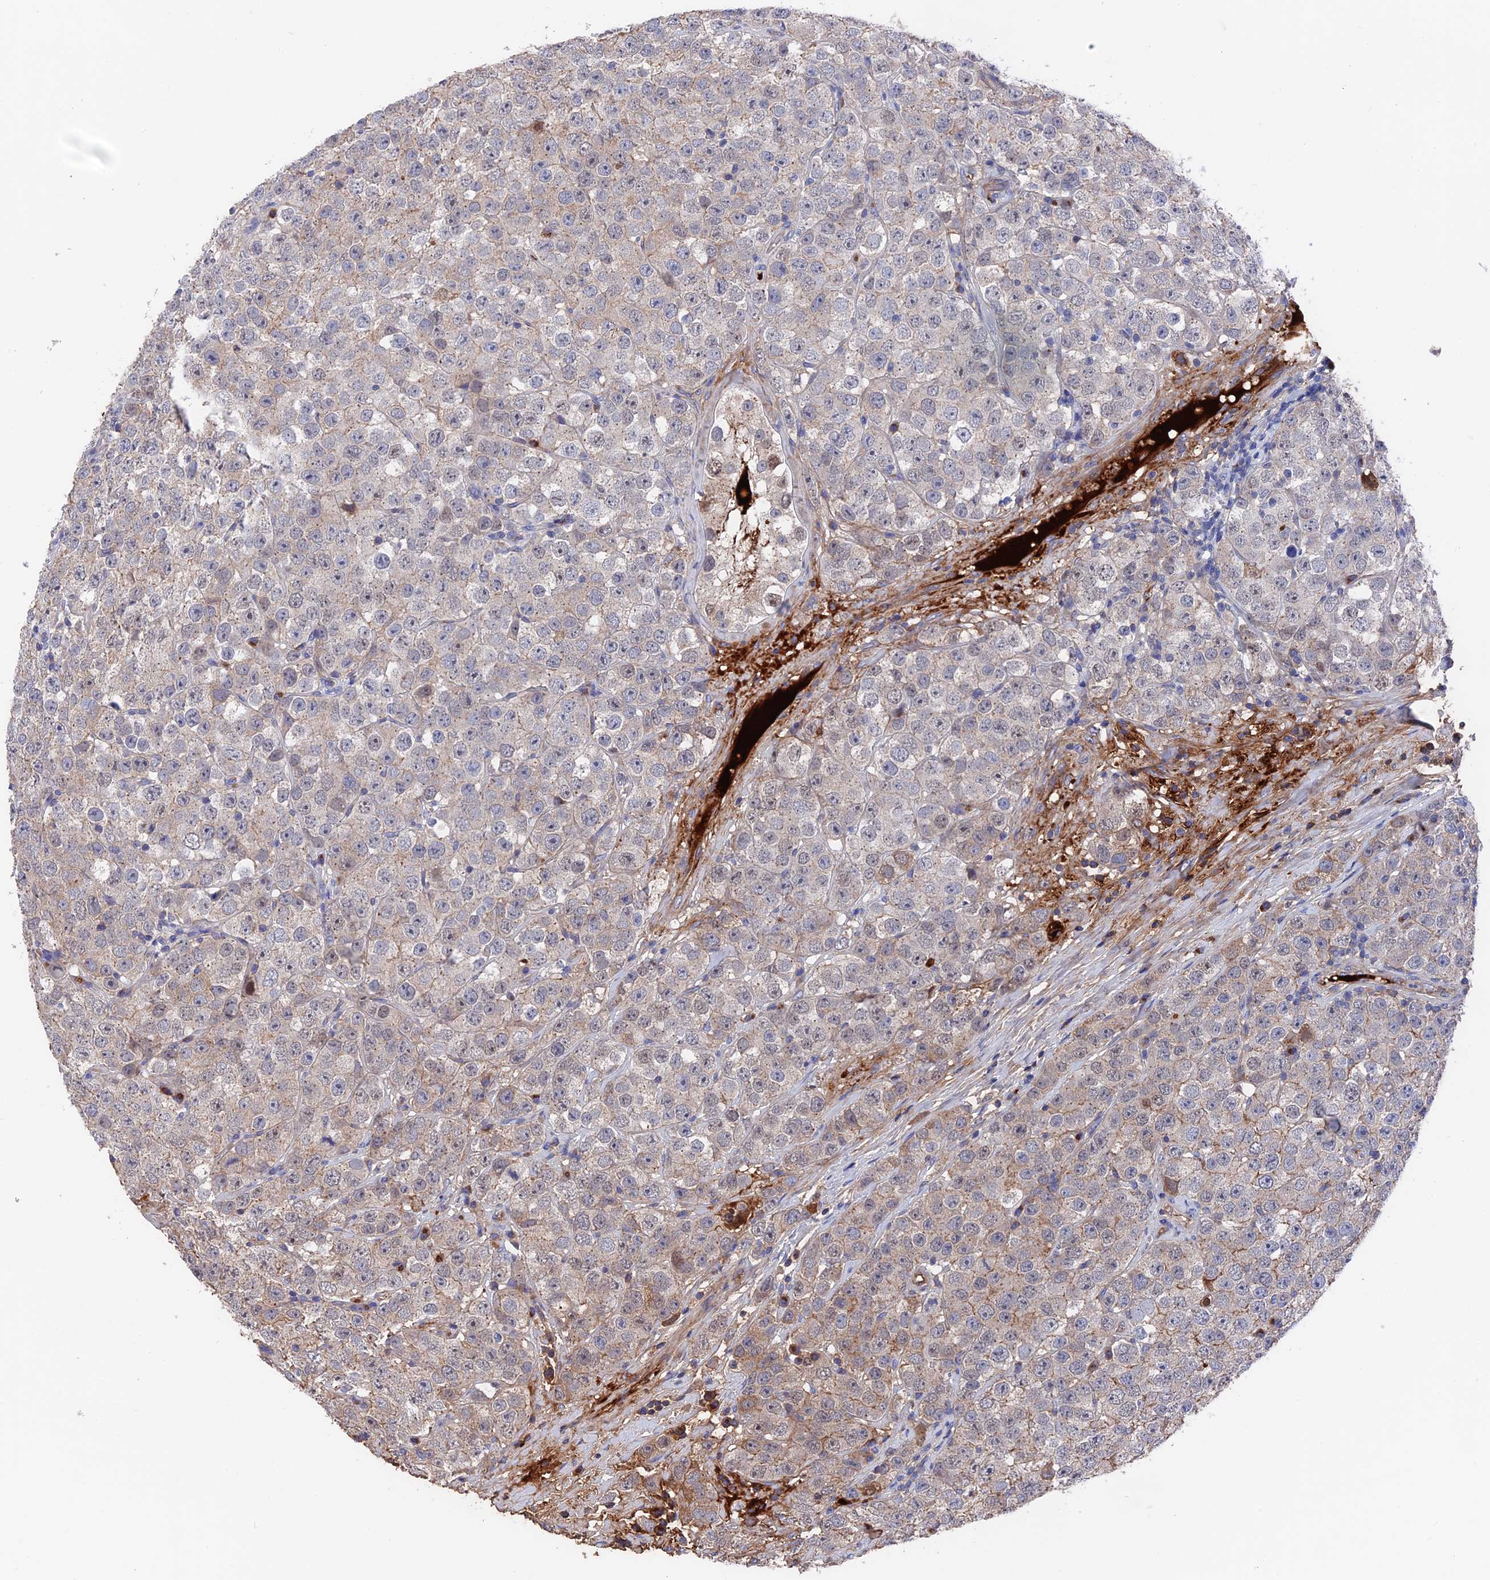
{"staining": {"intensity": "weak", "quantity": "<25%", "location": "cytoplasmic/membranous"}, "tissue": "testis cancer", "cell_type": "Tumor cells", "image_type": "cancer", "snomed": [{"axis": "morphology", "description": "Seminoma, NOS"}, {"axis": "topography", "description": "Testis"}], "caption": "IHC image of human testis cancer stained for a protein (brown), which displays no positivity in tumor cells.", "gene": "HPF1", "patient": {"sex": "male", "age": 28}}